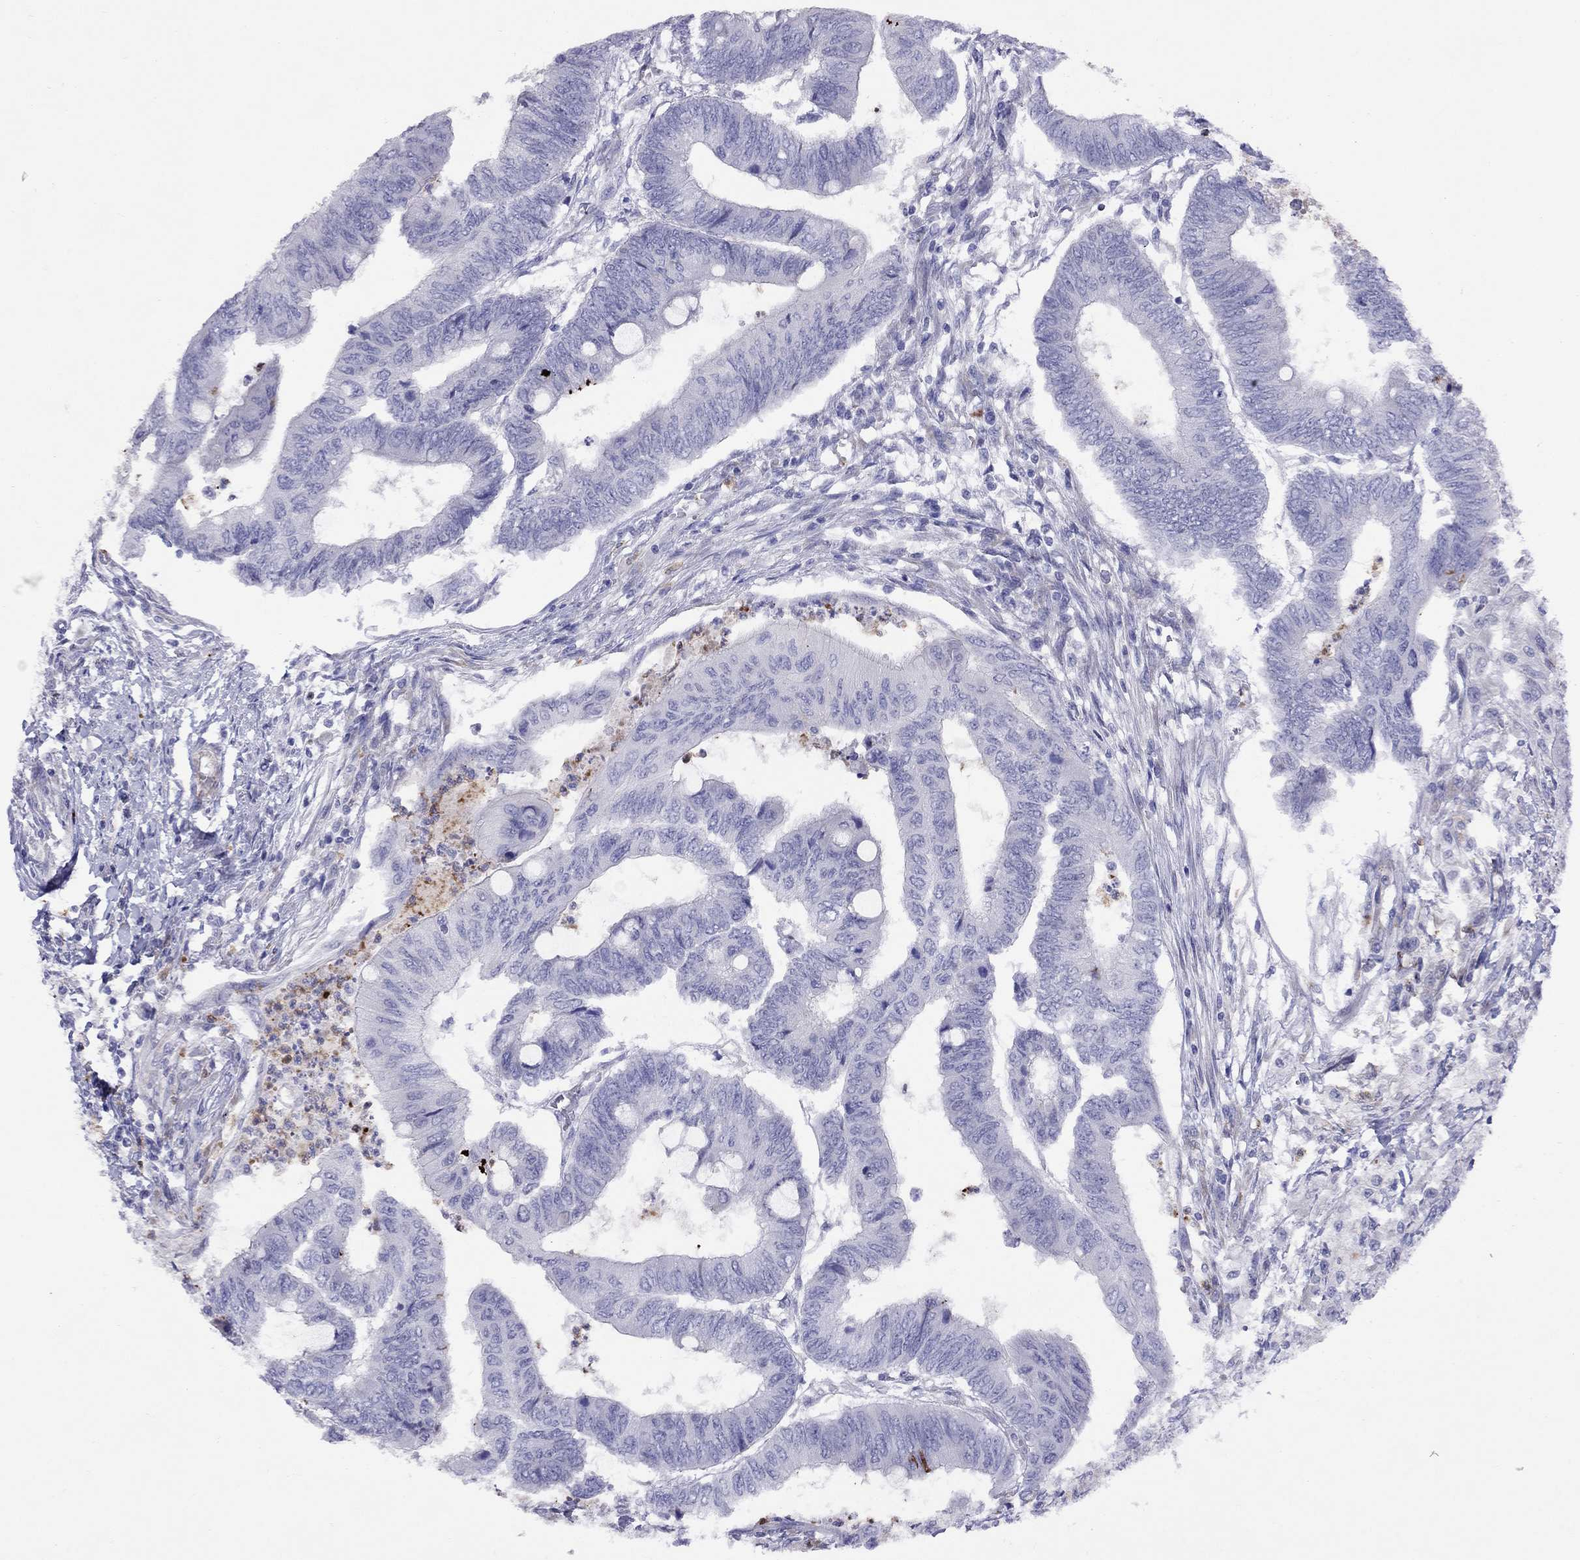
{"staining": {"intensity": "negative", "quantity": "none", "location": "none"}, "tissue": "colorectal cancer", "cell_type": "Tumor cells", "image_type": "cancer", "snomed": [{"axis": "morphology", "description": "Normal tissue, NOS"}, {"axis": "morphology", "description": "Adenocarcinoma, NOS"}, {"axis": "topography", "description": "Rectum"}, {"axis": "topography", "description": "Peripheral nerve tissue"}], "caption": "Immunohistochemical staining of human colorectal cancer (adenocarcinoma) demonstrates no significant expression in tumor cells. (Brightfield microscopy of DAB immunohistochemistry (IHC) at high magnification).", "gene": "SPINT4", "patient": {"sex": "male", "age": 92}}